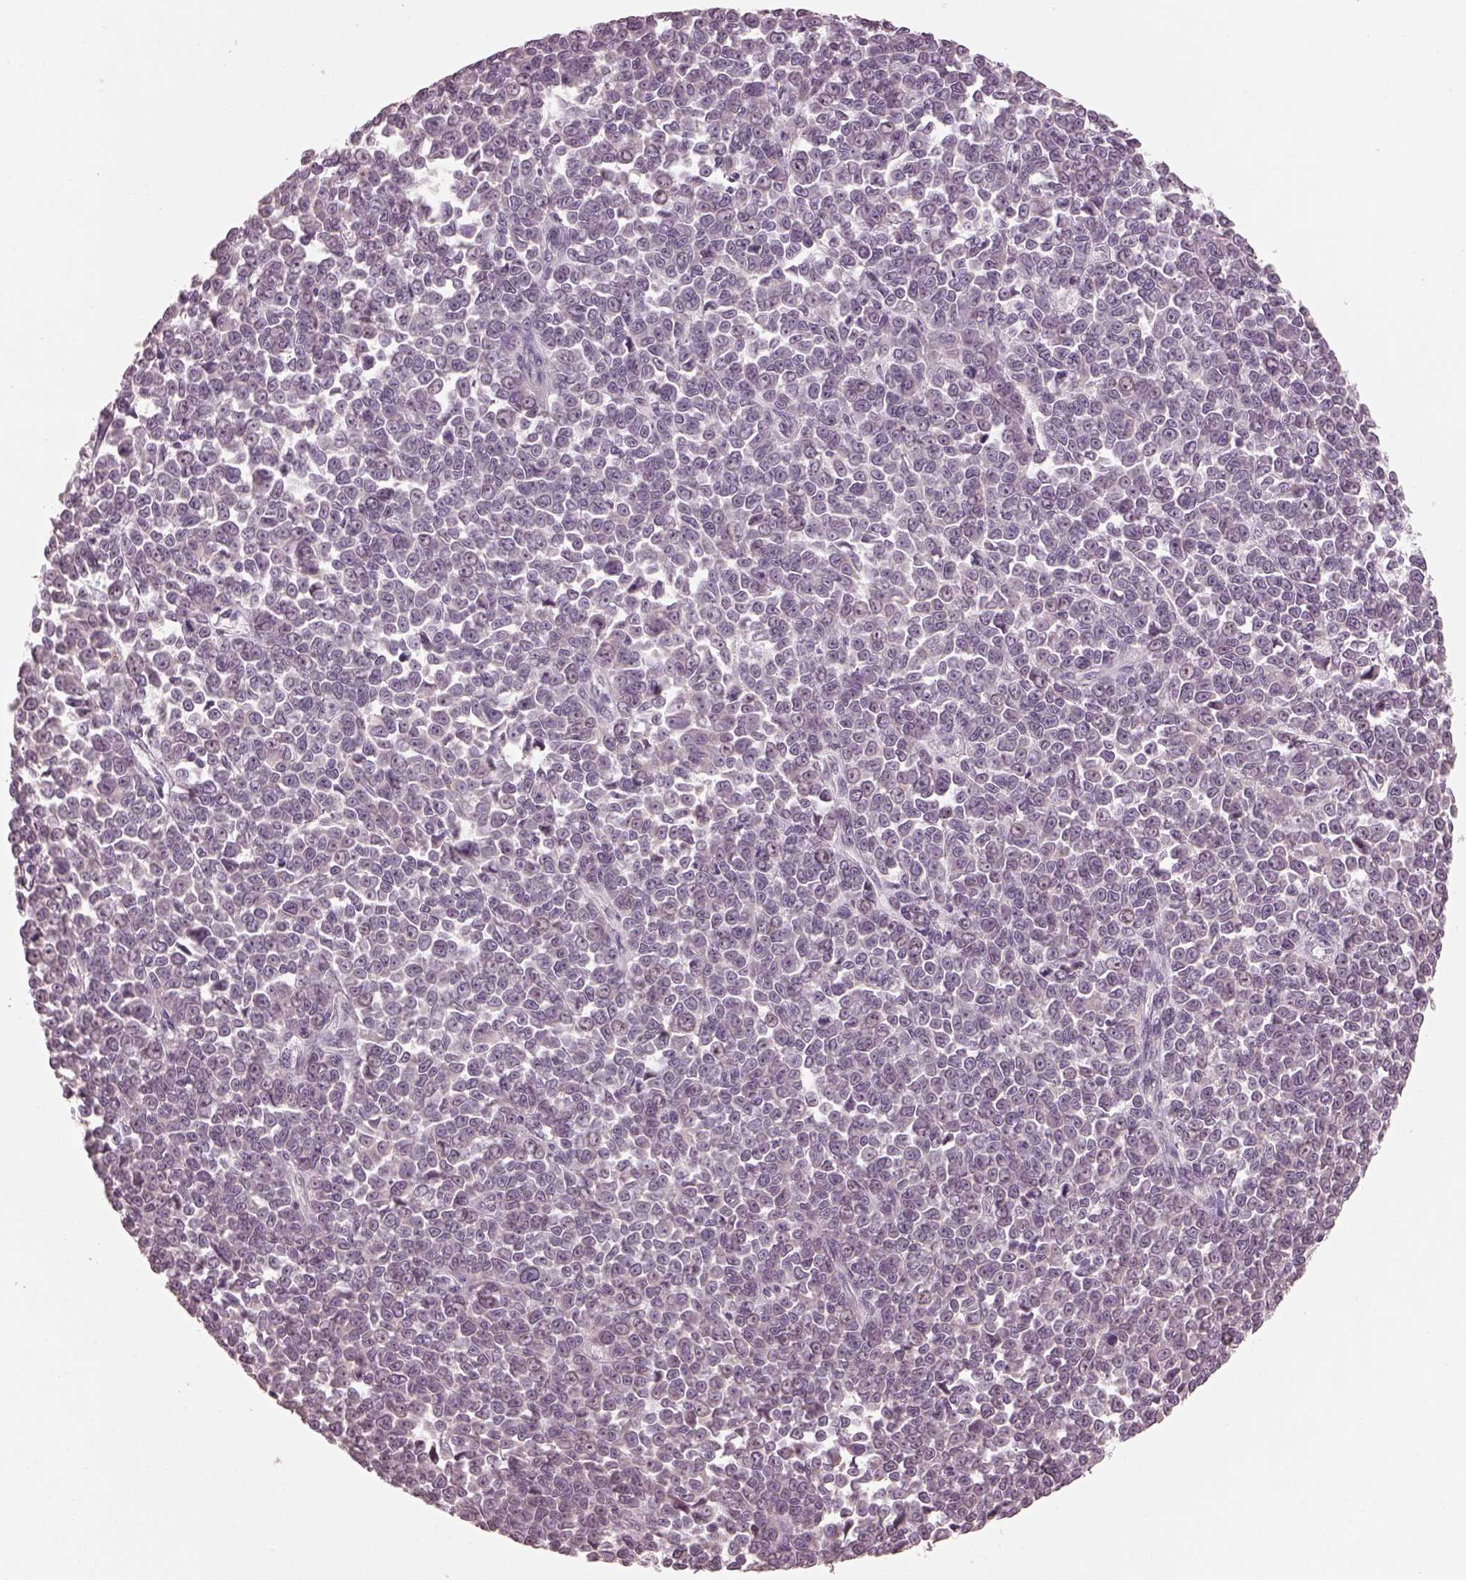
{"staining": {"intensity": "negative", "quantity": "none", "location": "none"}, "tissue": "melanoma", "cell_type": "Tumor cells", "image_type": "cancer", "snomed": [{"axis": "morphology", "description": "Malignant melanoma, NOS"}, {"axis": "topography", "description": "Skin"}], "caption": "The photomicrograph displays no staining of tumor cells in malignant melanoma. Brightfield microscopy of immunohistochemistry stained with DAB (brown) and hematoxylin (blue), captured at high magnification.", "gene": "SLC25A46", "patient": {"sex": "female", "age": 95}}